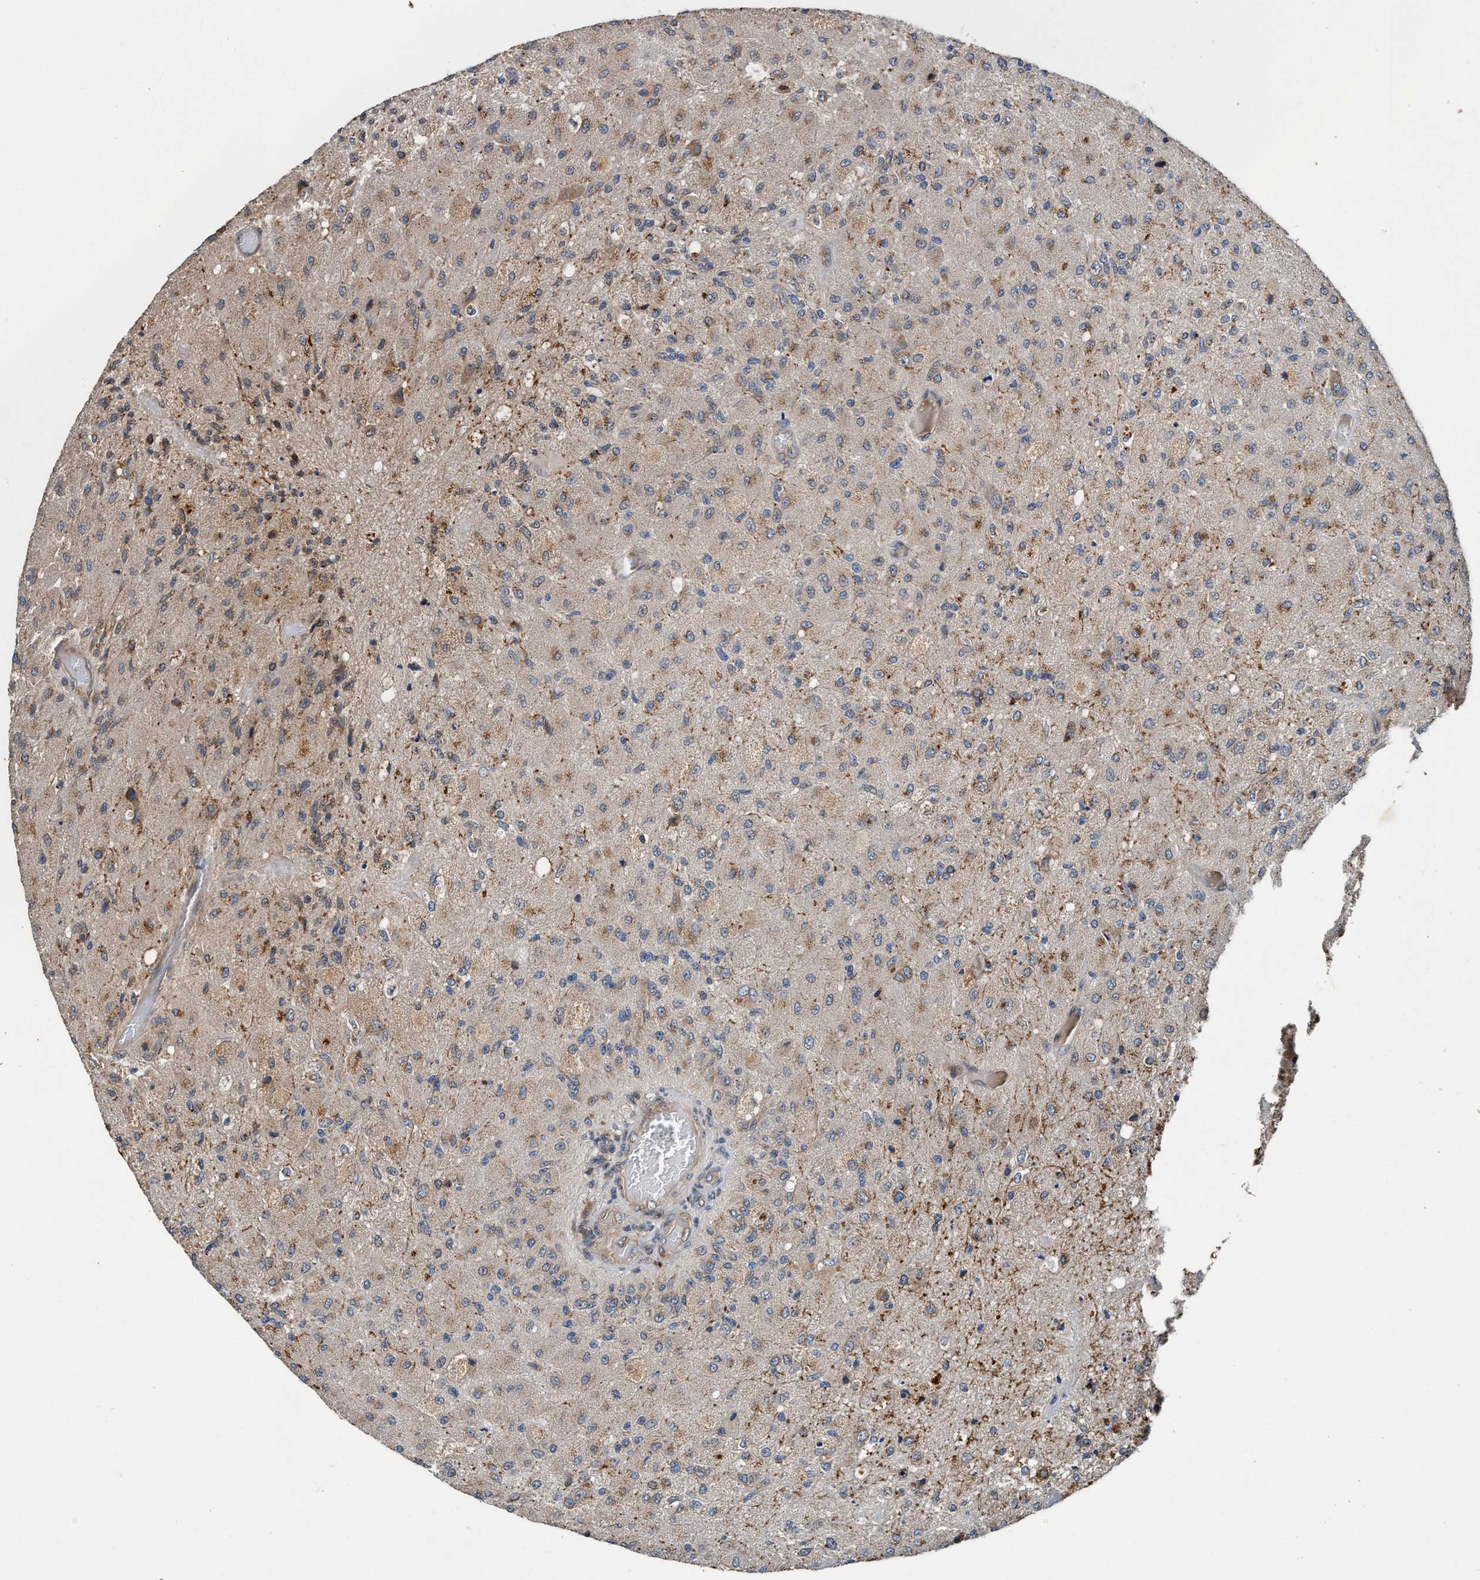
{"staining": {"intensity": "weak", "quantity": "25%-75%", "location": "cytoplasmic/membranous"}, "tissue": "glioma", "cell_type": "Tumor cells", "image_type": "cancer", "snomed": [{"axis": "morphology", "description": "Normal tissue, NOS"}, {"axis": "morphology", "description": "Glioma, malignant, High grade"}, {"axis": "topography", "description": "Cerebral cortex"}], "caption": "This image demonstrates immunohistochemistry staining of high-grade glioma (malignant), with low weak cytoplasmic/membranous expression in approximately 25%-75% of tumor cells.", "gene": "MACC1", "patient": {"sex": "male", "age": 77}}